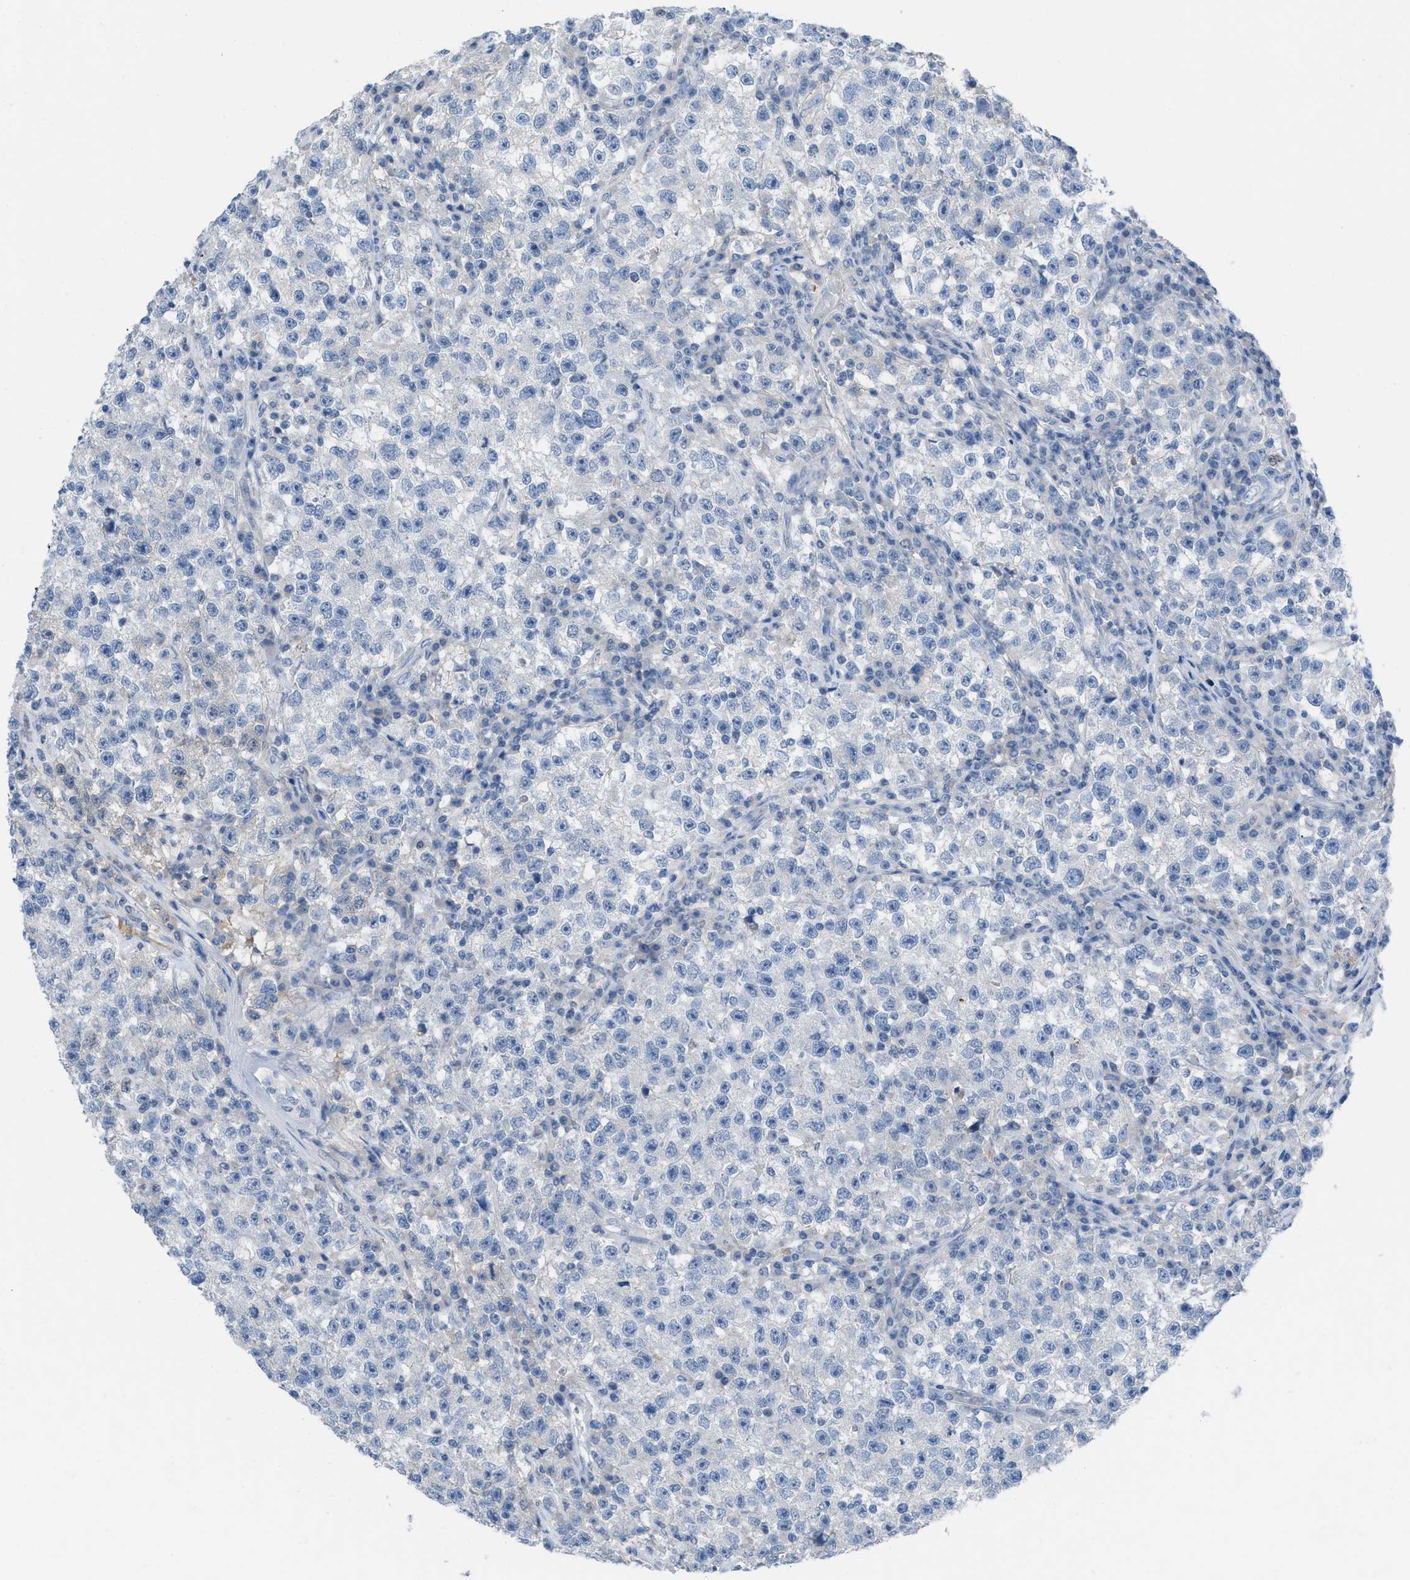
{"staining": {"intensity": "negative", "quantity": "none", "location": "none"}, "tissue": "testis cancer", "cell_type": "Tumor cells", "image_type": "cancer", "snomed": [{"axis": "morphology", "description": "Seminoma, NOS"}, {"axis": "topography", "description": "Testis"}], "caption": "This is an immunohistochemistry photomicrograph of testis cancer. There is no staining in tumor cells.", "gene": "HPX", "patient": {"sex": "male", "age": 22}}